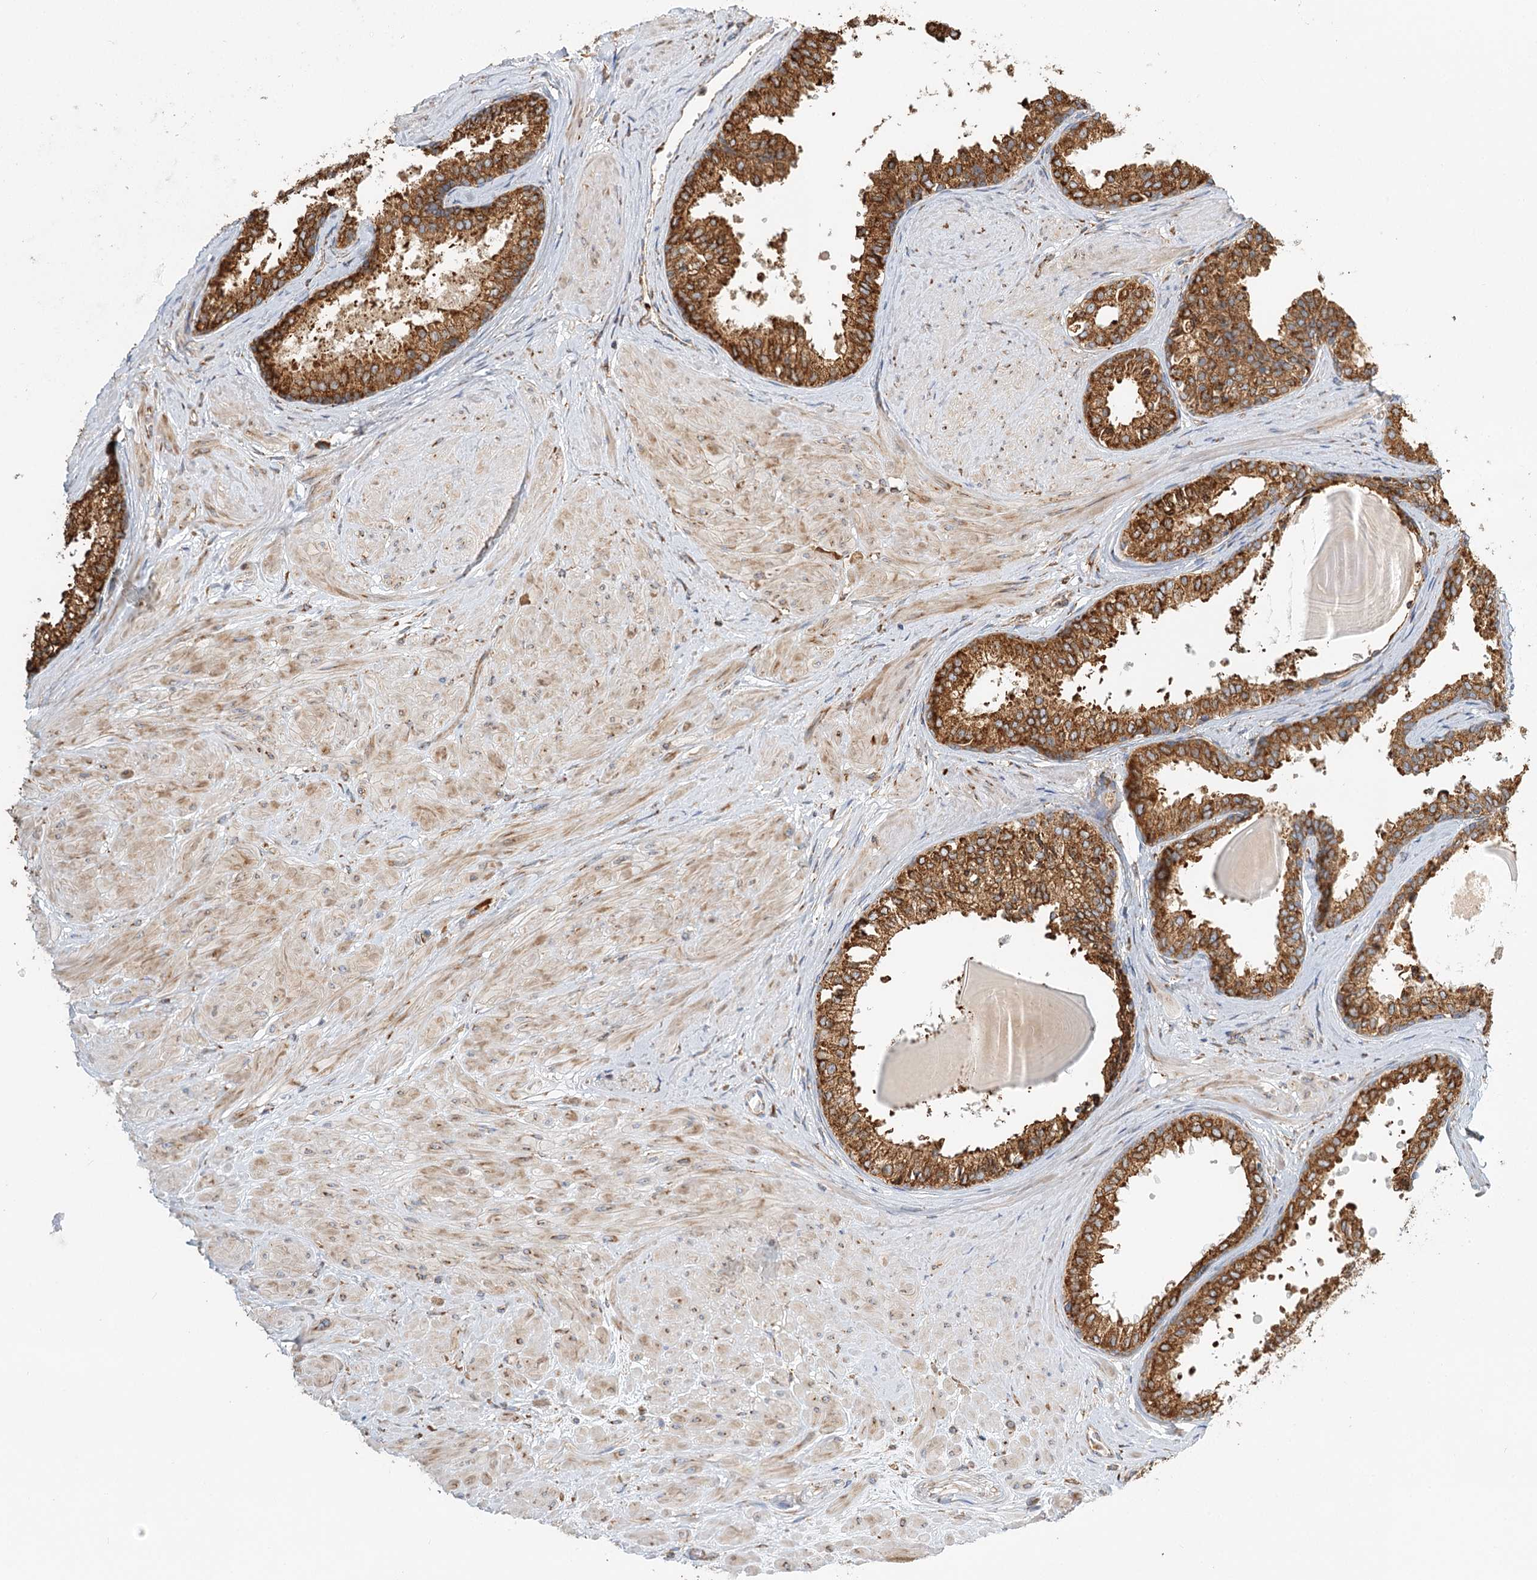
{"staining": {"intensity": "strong", "quantity": ">75%", "location": "cytoplasmic/membranous"}, "tissue": "prostate", "cell_type": "Glandular cells", "image_type": "normal", "snomed": [{"axis": "morphology", "description": "Normal tissue, NOS"}, {"axis": "topography", "description": "Prostate"}], "caption": "A brown stain shows strong cytoplasmic/membranous expression of a protein in glandular cells of normal human prostate.", "gene": "TAS1R1", "patient": {"sex": "male", "age": 48}}